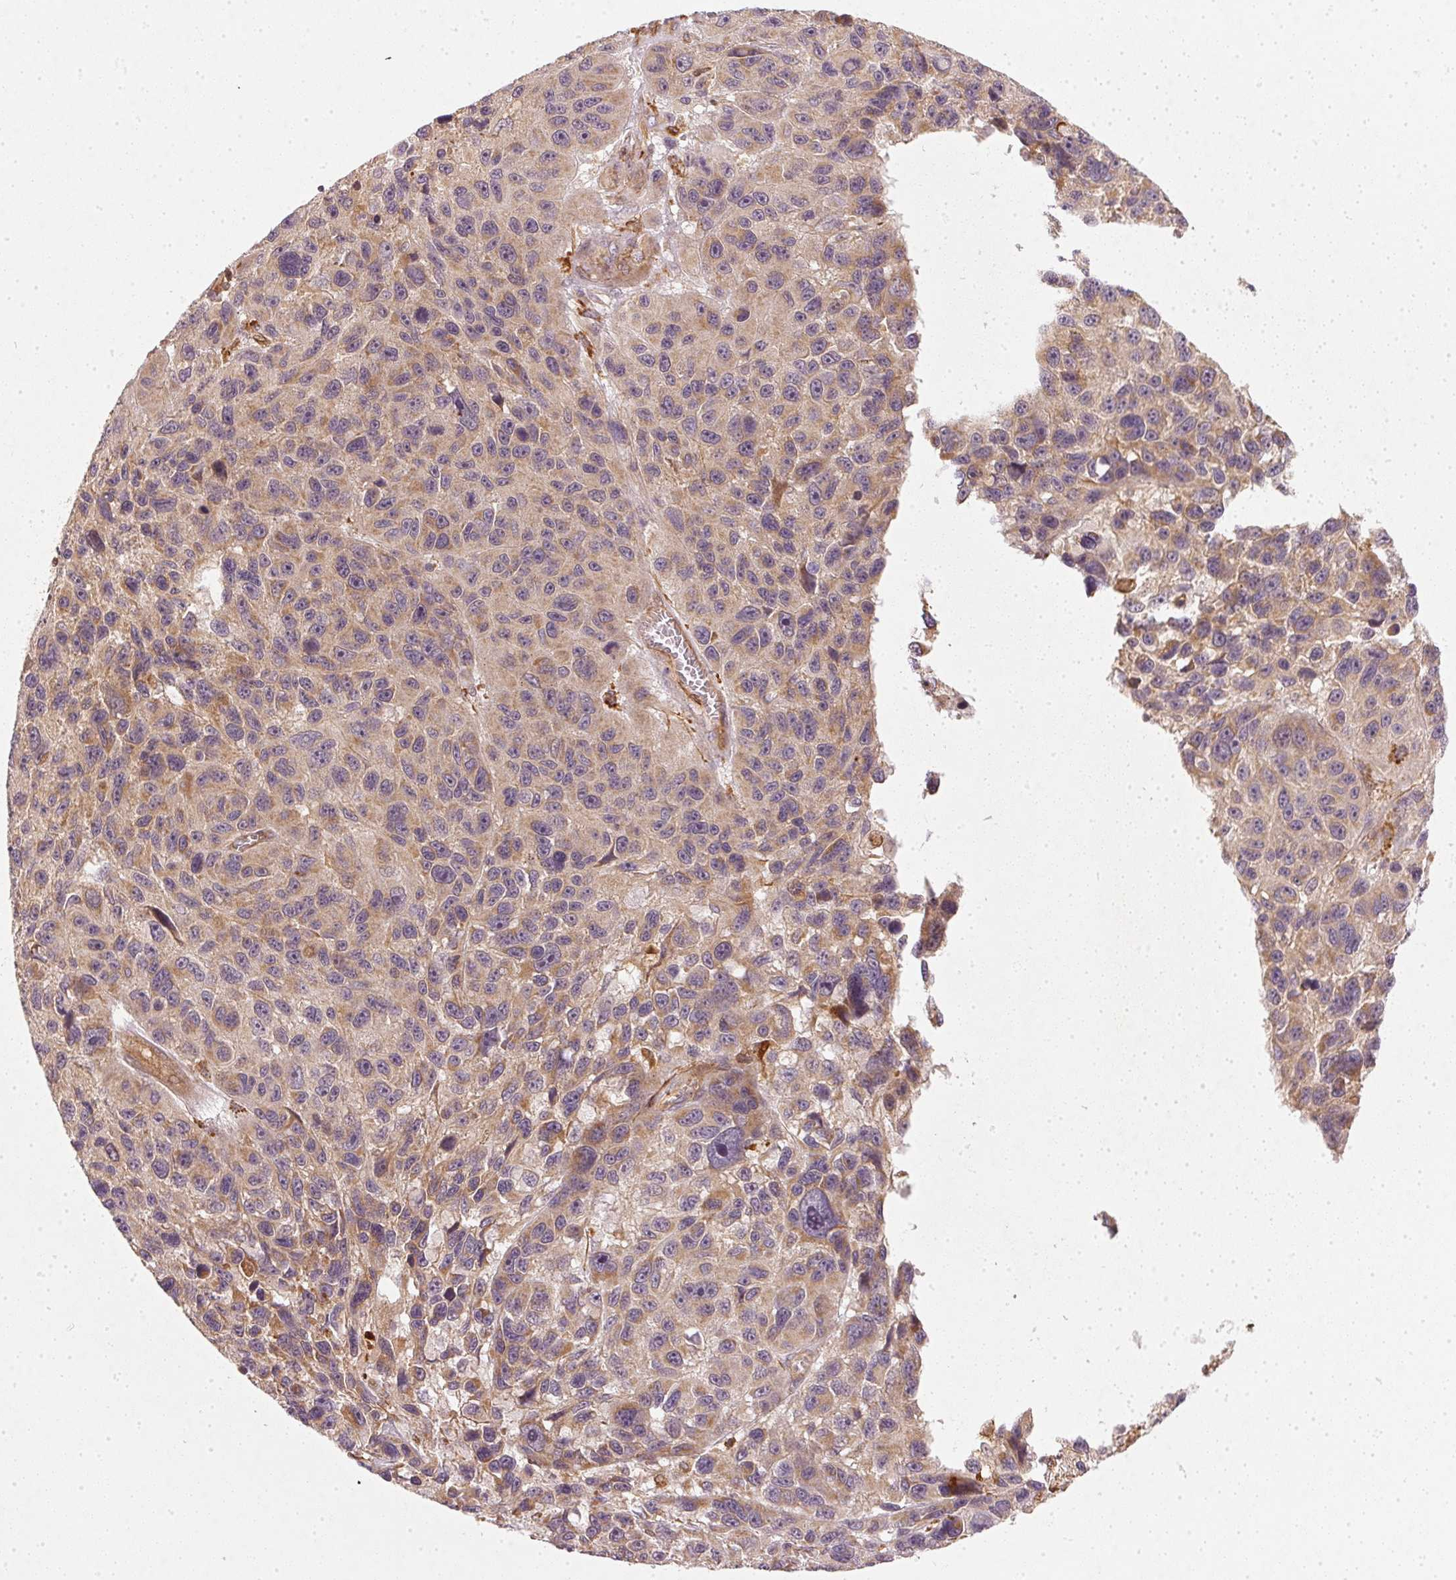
{"staining": {"intensity": "moderate", "quantity": "25%-75%", "location": "cytoplasmic/membranous"}, "tissue": "melanoma", "cell_type": "Tumor cells", "image_type": "cancer", "snomed": [{"axis": "morphology", "description": "Malignant melanoma, NOS"}, {"axis": "topography", "description": "Skin"}], "caption": "Immunohistochemical staining of human melanoma demonstrates moderate cytoplasmic/membranous protein positivity in about 25%-75% of tumor cells.", "gene": "NADK2", "patient": {"sex": "male", "age": 53}}